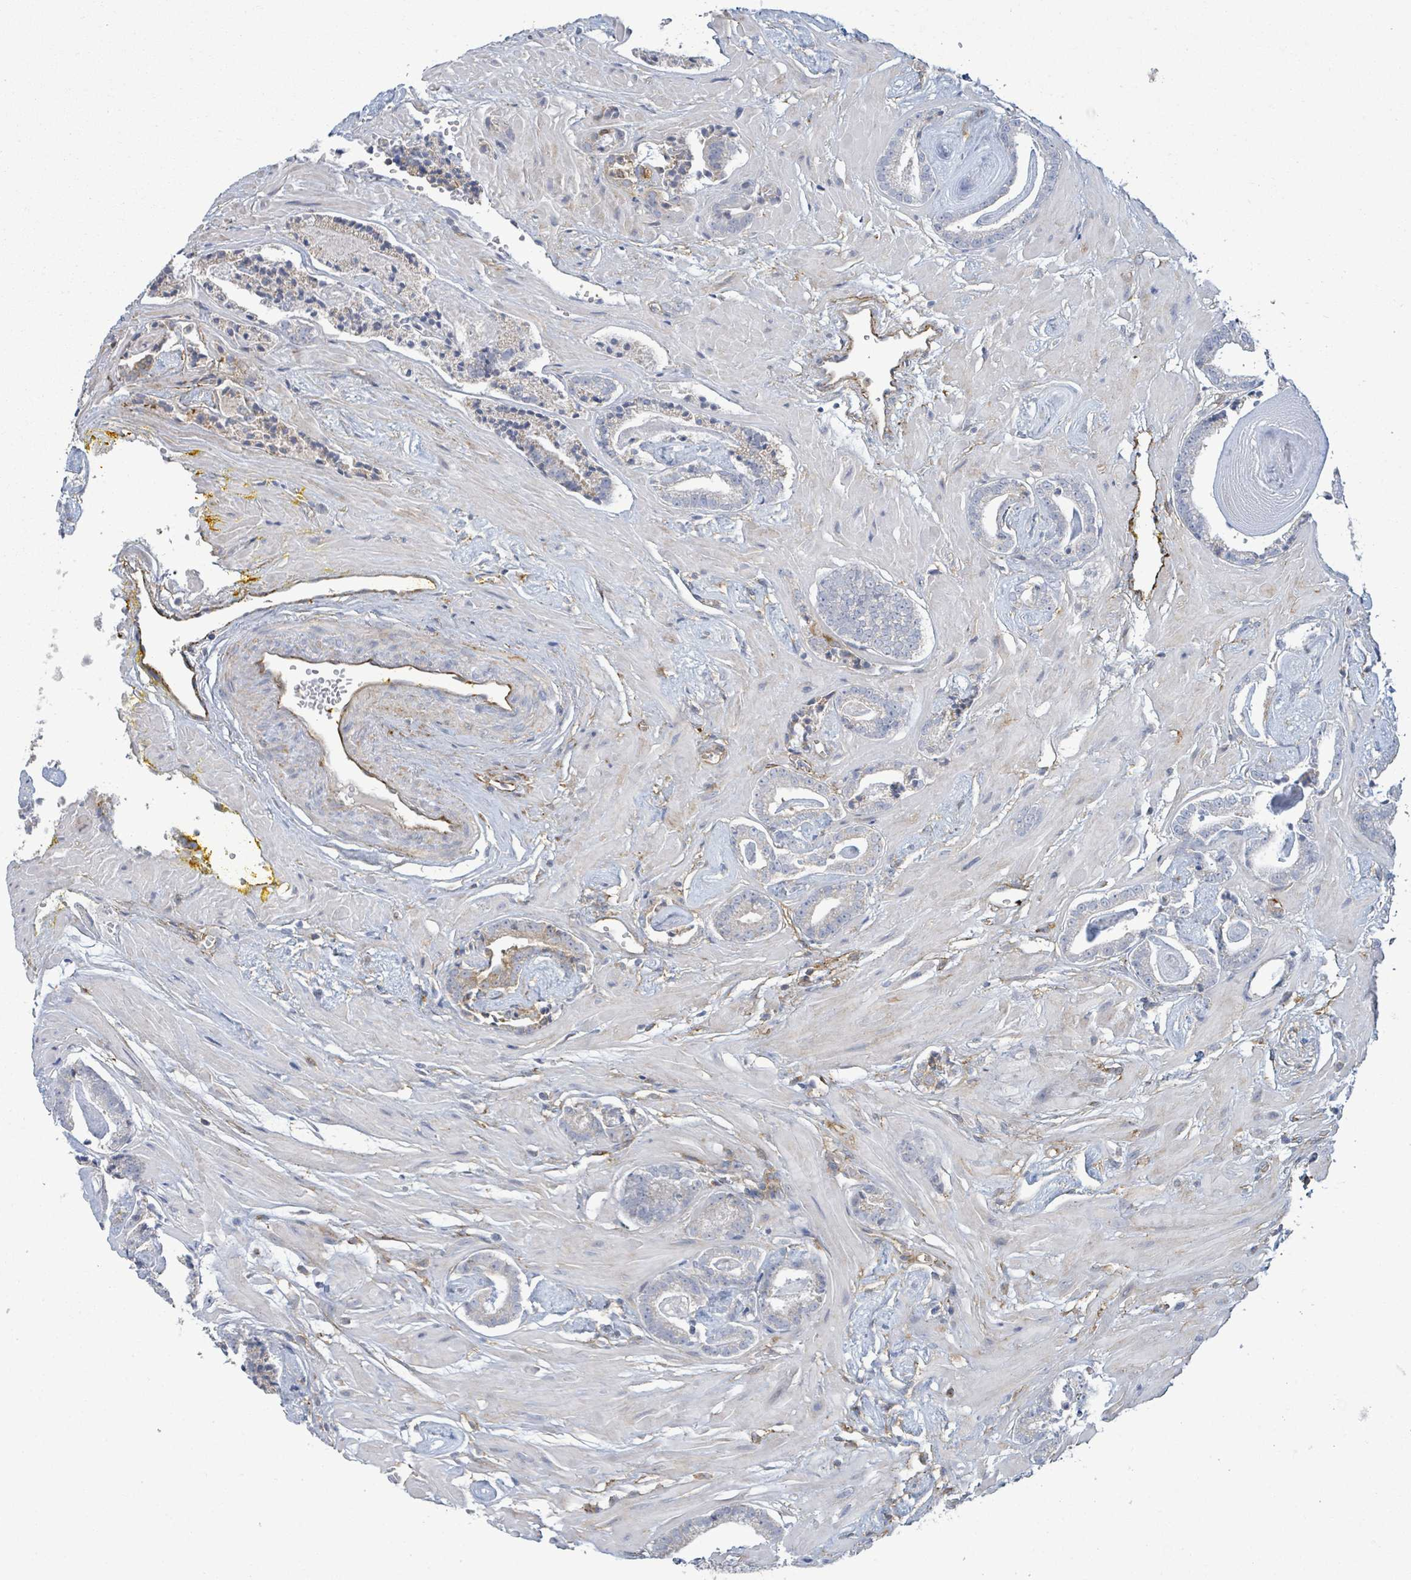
{"staining": {"intensity": "negative", "quantity": "none", "location": "none"}, "tissue": "prostate cancer", "cell_type": "Tumor cells", "image_type": "cancer", "snomed": [{"axis": "morphology", "description": "Adenocarcinoma, Low grade"}, {"axis": "topography", "description": "Prostate"}], "caption": "Immunohistochemistry micrograph of human prostate cancer stained for a protein (brown), which reveals no expression in tumor cells.", "gene": "EGFL7", "patient": {"sex": "male", "age": 60}}